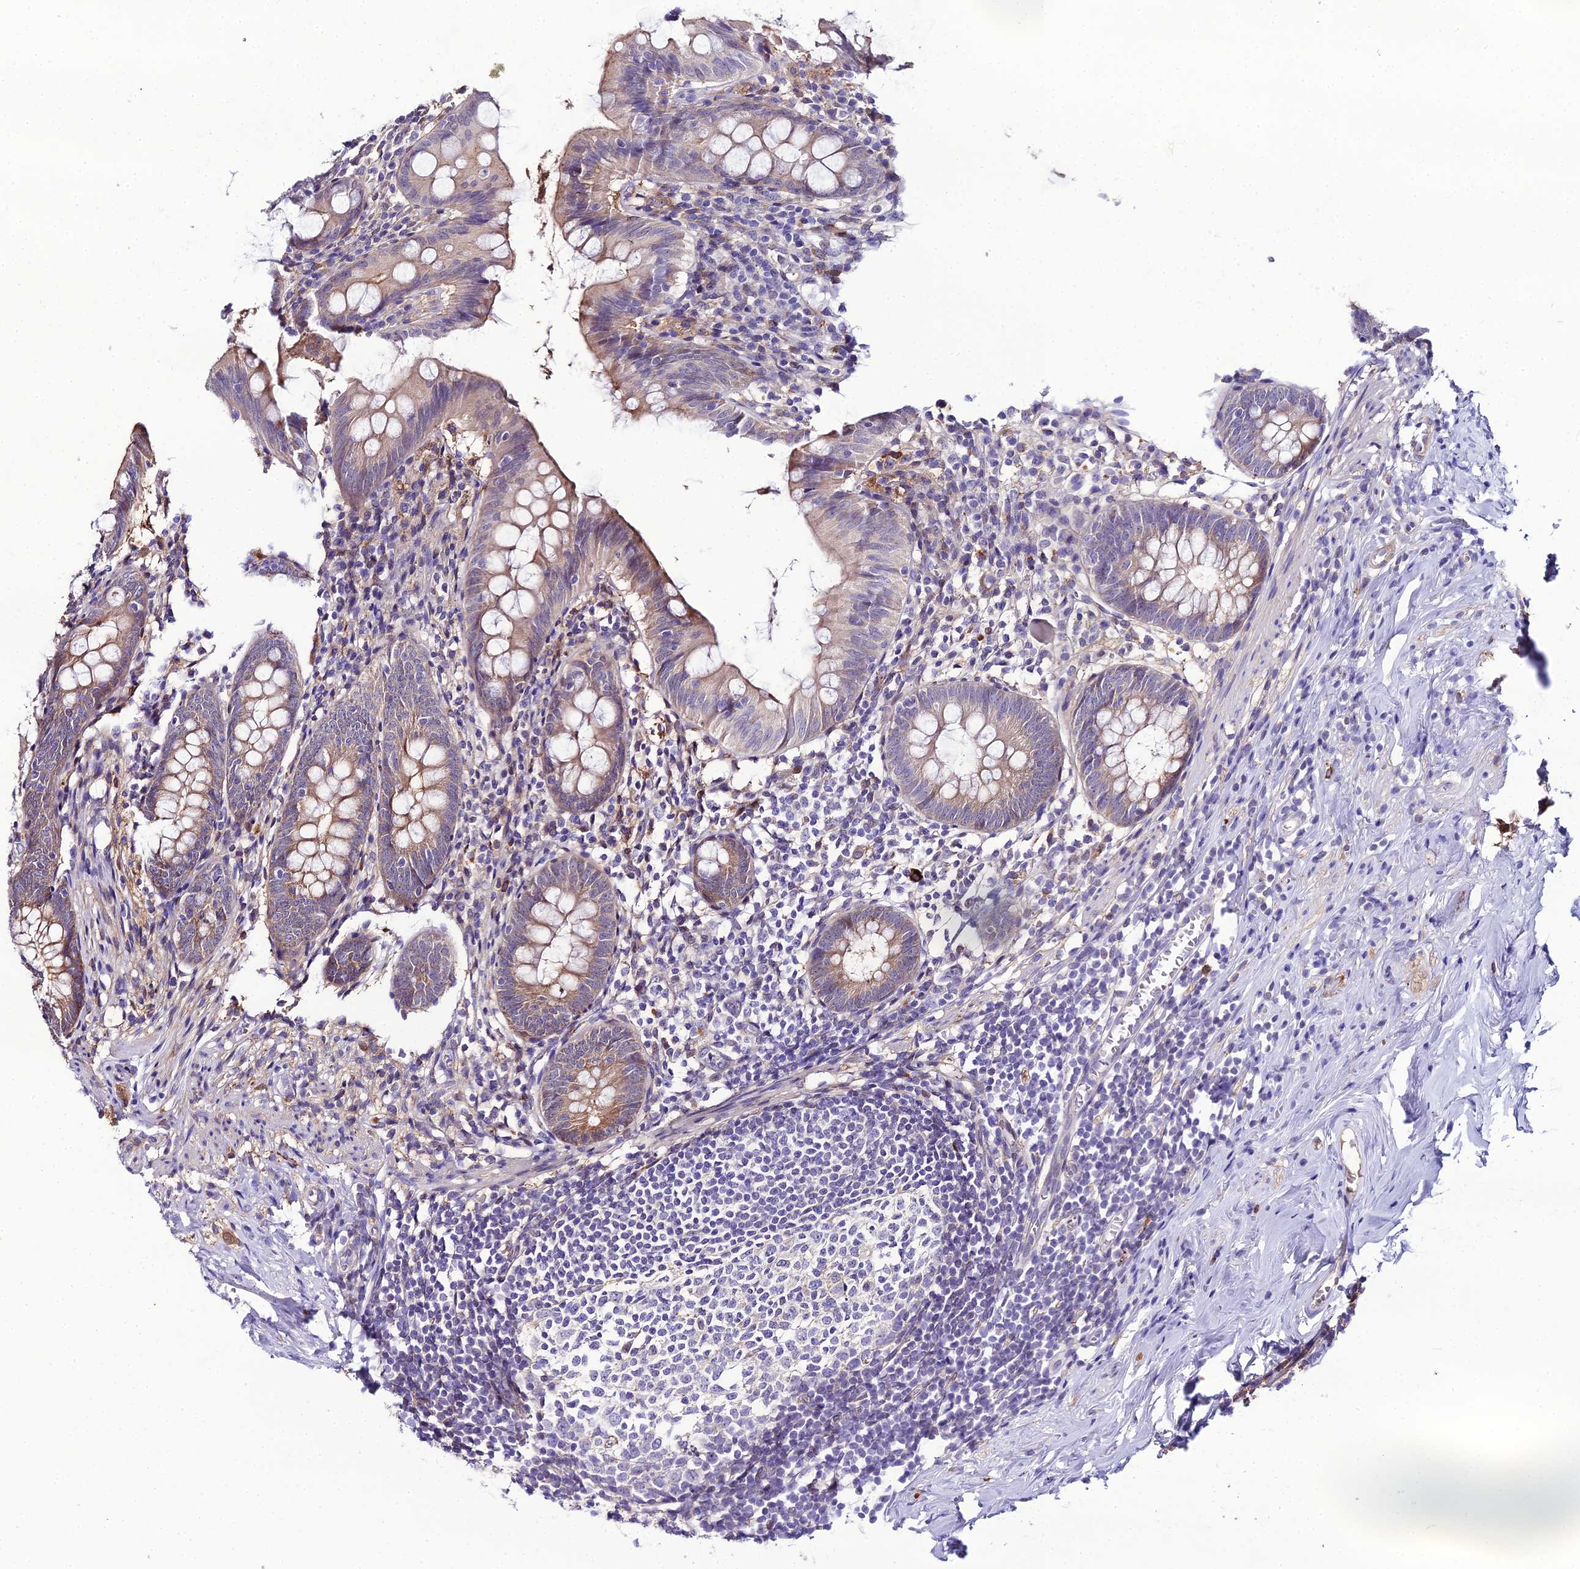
{"staining": {"intensity": "moderate", "quantity": "25%-75%", "location": "cytoplasmic/membranous"}, "tissue": "appendix", "cell_type": "Glandular cells", "image_type": "normal", "snomed": [{"axis": "morphology", "description": "Normal tissue, NOS"}, {"axis": "topography", "description": "Appendix"}], "caption": "Moderate cytoplasmic/membranous positivity for a protein is present in approximately 25%-75% of glandular cells of normal appendix using IHC.", "gene": "MB21D2", "patient": {"sex": "female", "age": 51}}